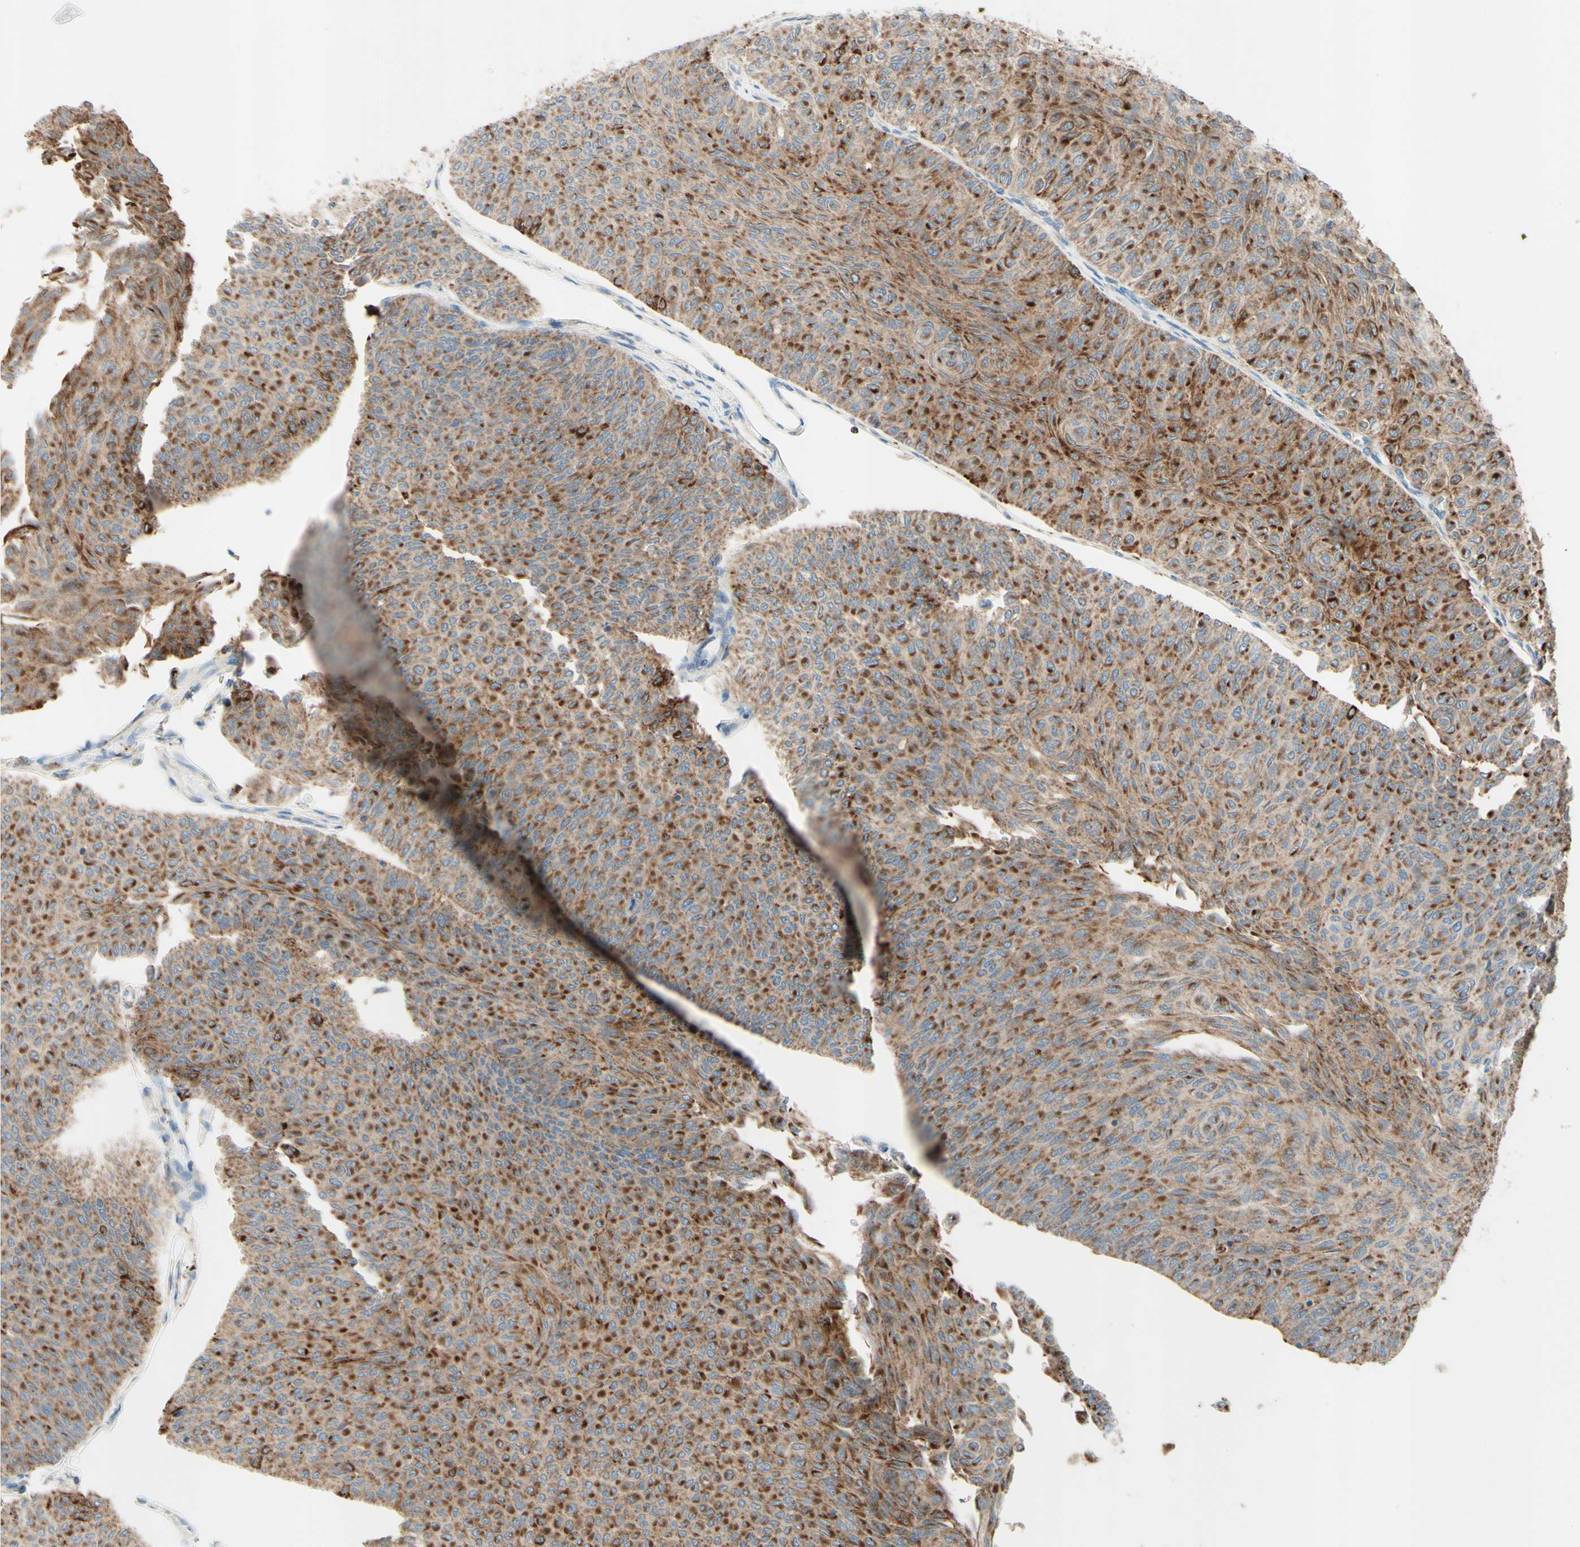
{"staining": {"intensity": "strong", "quantity": ">75%", "location": "cytoplasmic/membranous"}, "tissue": "urothelial cancer", "cell_type": "Tumor cells", "image_type": "cancer", "snomed": [{"axis": "morphology", "description": "Urothelial carcinoma, Low grade"}, {"axis": "topography", "description": "Urinary bladder"}], "caption": "This histopathology image reveals urothelial cancer stained with immunohistochemistry (IHC) to label a protein in brown. The cytoplasmic/membranous of tumor cells show strong positivity for the protein. Nuclei are counter-stained blue.", "gene": "ARMC10", "patient": {"sex": "male", "age": 78}}